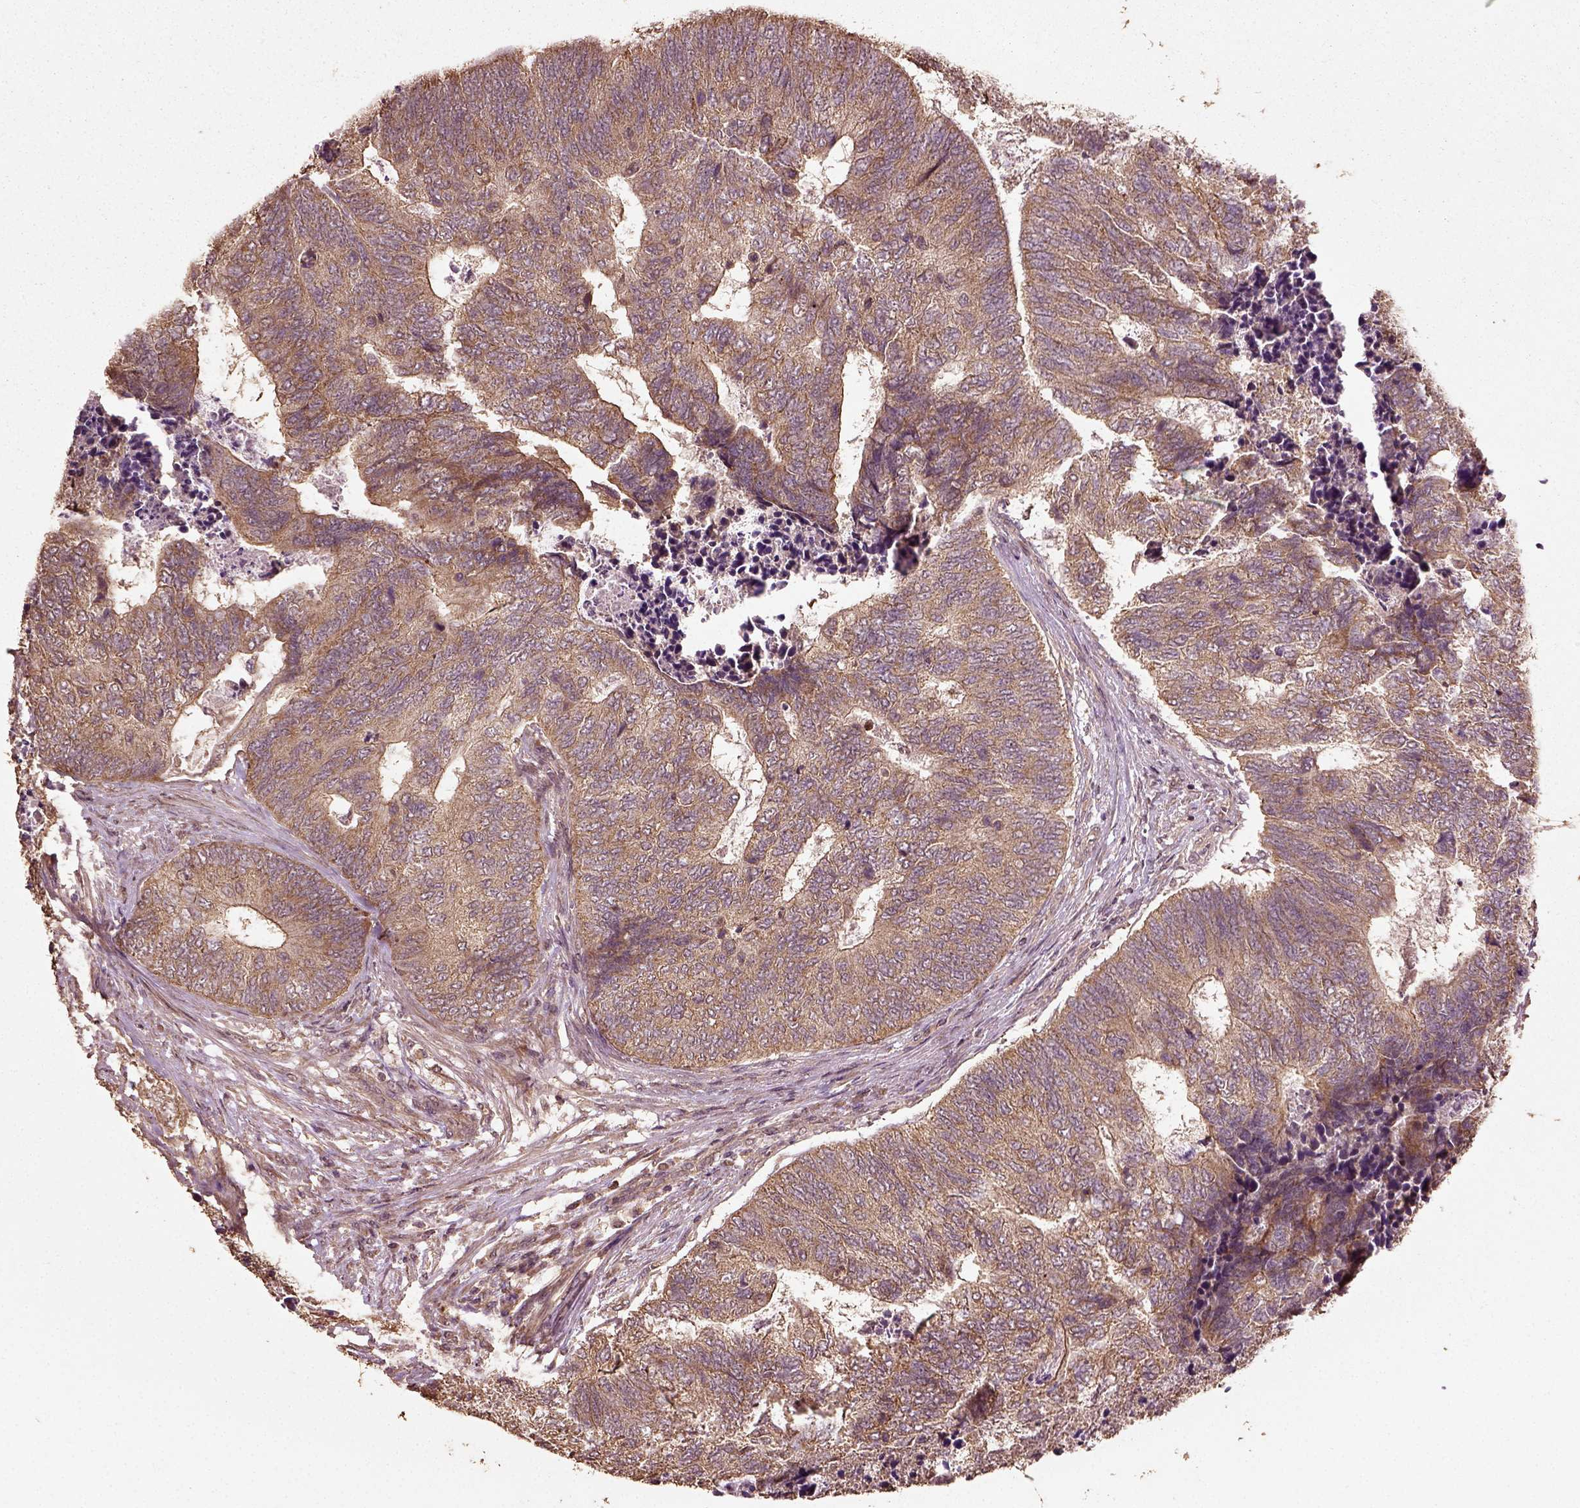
{"staining": {"intensity": "moderate", "quantity": ">75%", "location": "cytoplasmic/membranous"}, "tissue": "colorectal cancer", "cell_type": "Tumor cells", "image_type": "cancer", "snomed": [{"axis": "morphology", "description": "Adenocarcinoma, NOS"}, {"axis": "topography", "description": "Colon"}], "caption": "Immunohistochemical staining of human adenocarcinoma (colorectal) reveals moderate cytoplasmic/membranous protein staining in approximately >75% of tumor cells.", "gene": "ERV3-1", "patient": {"sex": "female", "age": 67}}